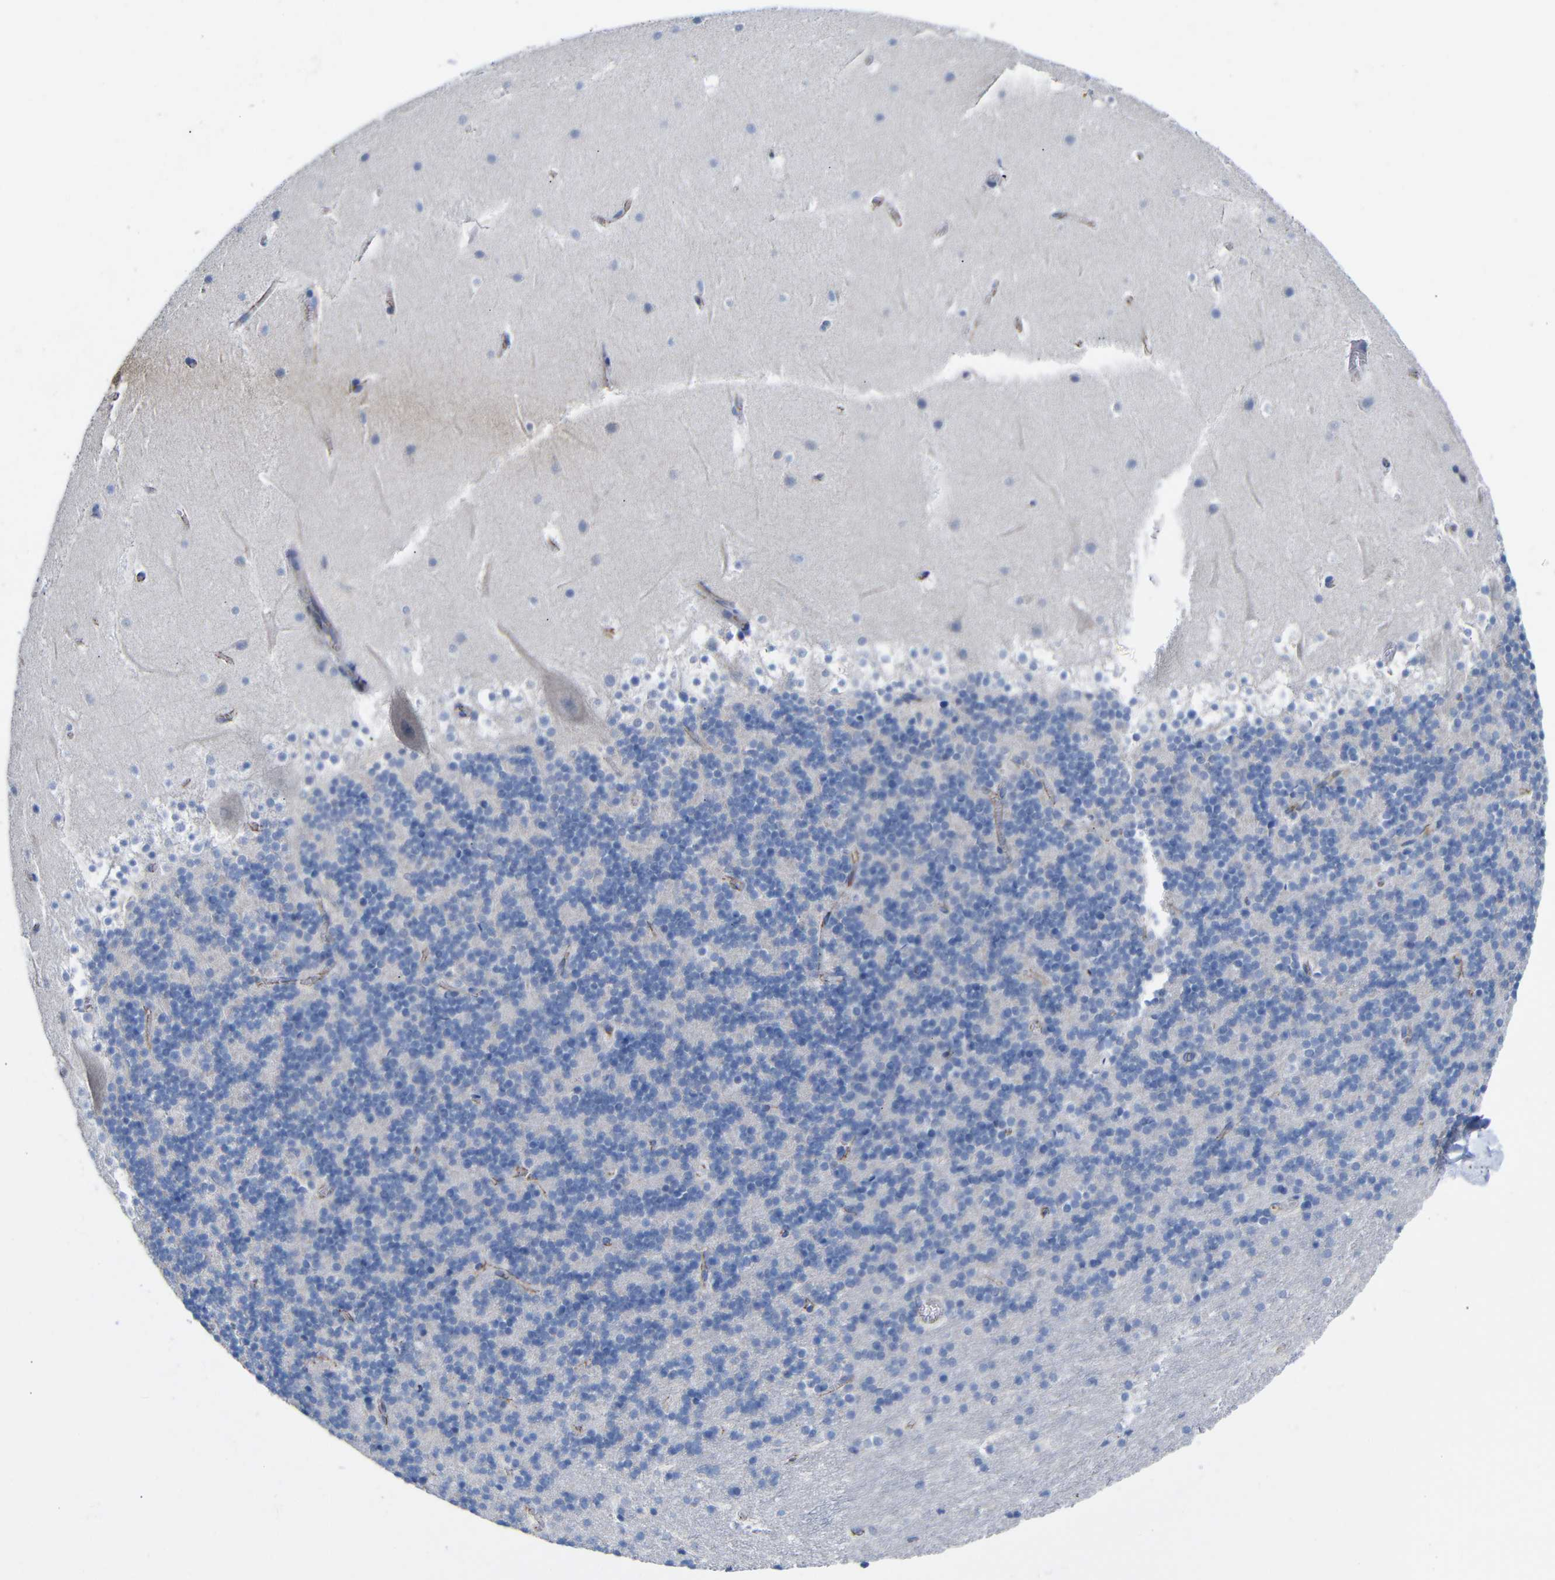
{"staining": {"intensity": "negative", "quantity": "none", "location": "none"}, "tissue": "cerebellum", "cell_type": "Cells in granular layer", "image_type": "normal", "snomed": [{"axis": "morphology", "description": "Normal tissue, NOS"}, {"axis": "topography", "description": "Cerebellum"}], "caption": "Immunohistochemistry image of unremarkable cerebellum: human cerebellum stained with DAB exhibits no significant protein expression in cells in granular layer.", "gene": "CGNL1", "patient": {"sex": "male", "age": 45}}